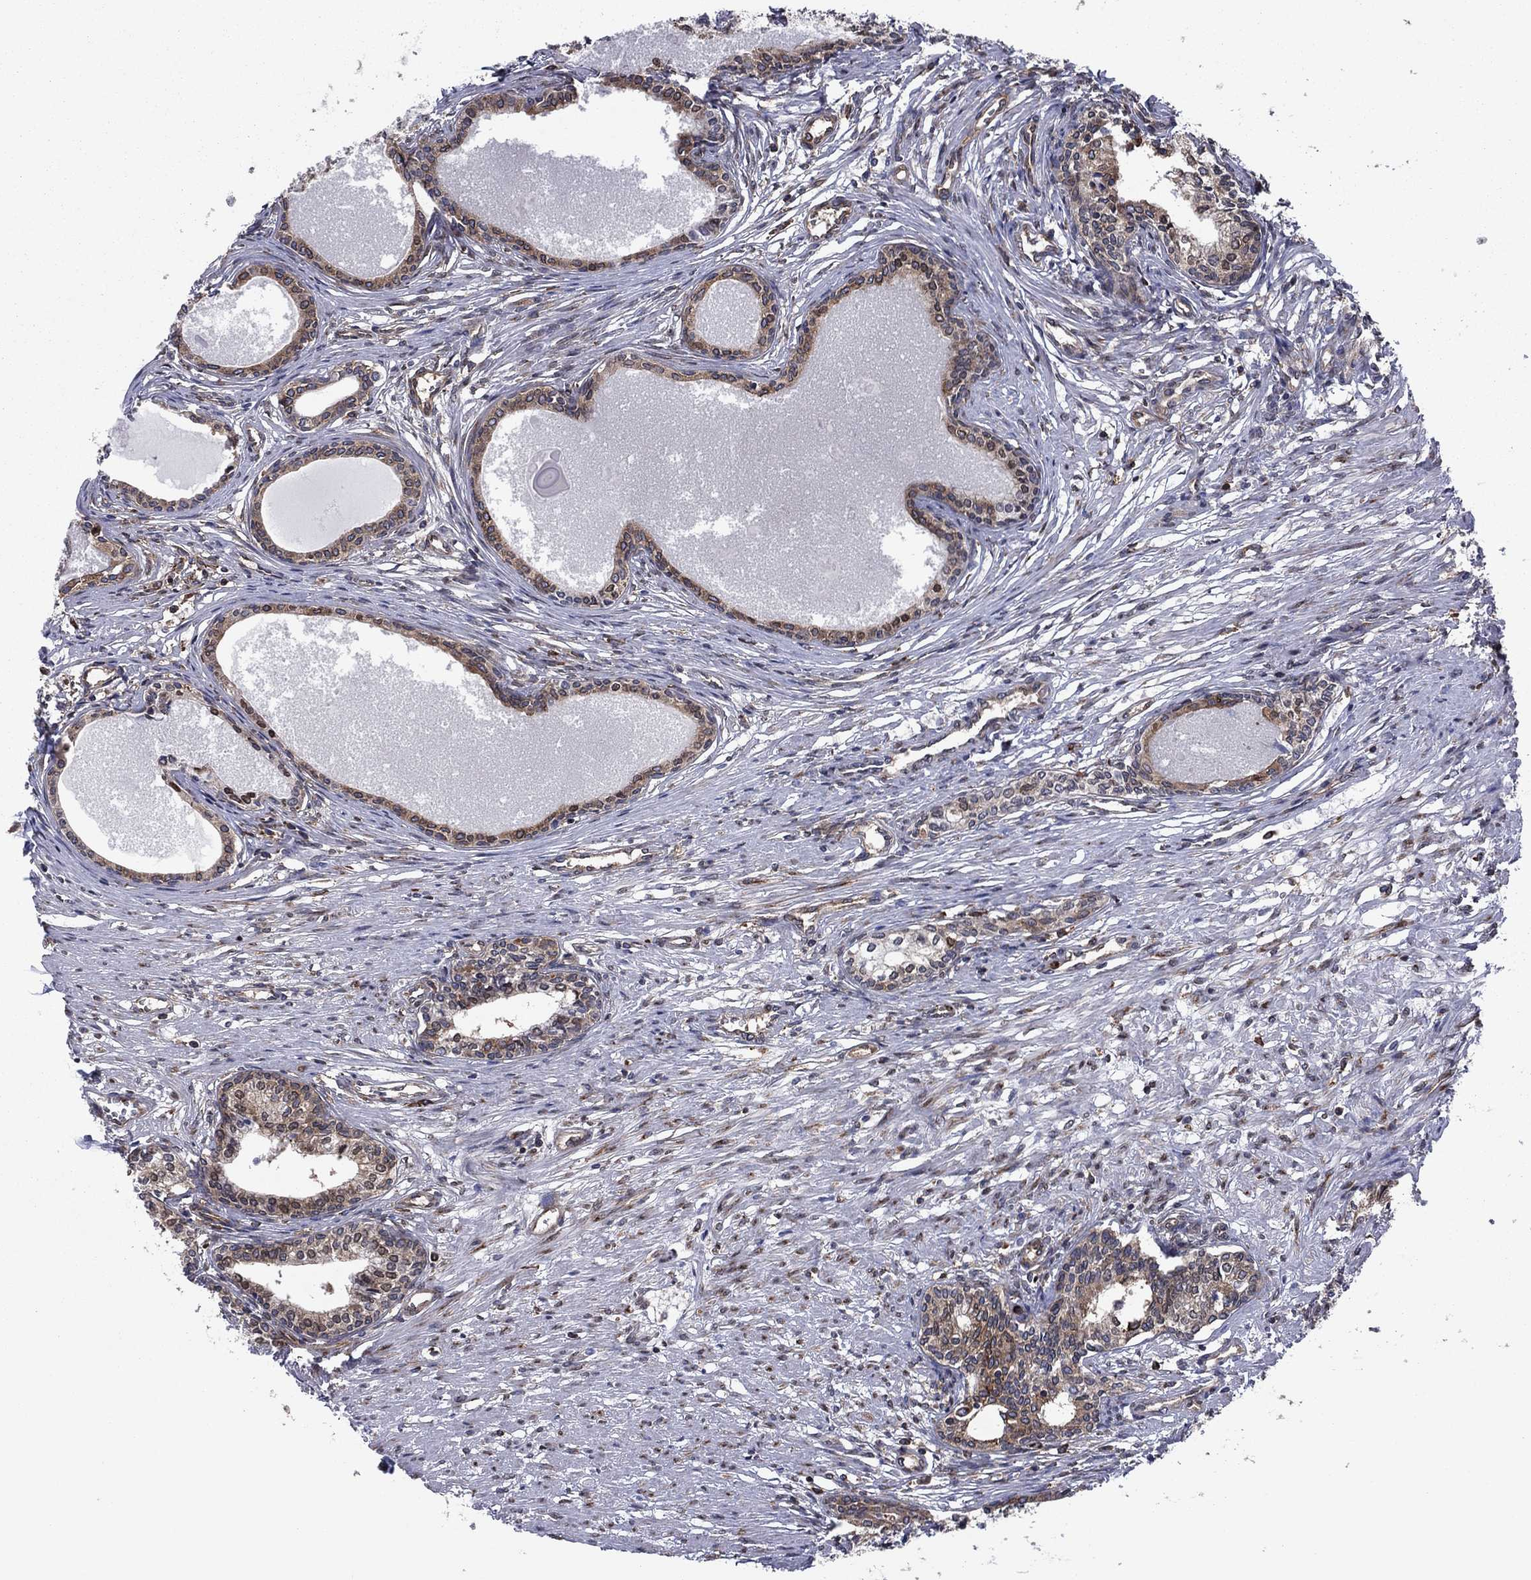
{"staining": {"intensity": "strong", "quantity": ">75%", "location": "cytoplasmic/membranous"}, "tissue": "prostate", "cell_type": "Glandular cells", "image_type": "normal", "snomed": [{"axis": "morphology", "description": "Normal tissue, NOS"}, {"axis": "topography", "description": "Prostate"}], "caption": "Glandular cells display high levels of strong cytoplasmic/membranous staining in about >75% of cells in benign prostate.", "gene": "YBX1", "patient": {"sex": "male", "age": 60}}